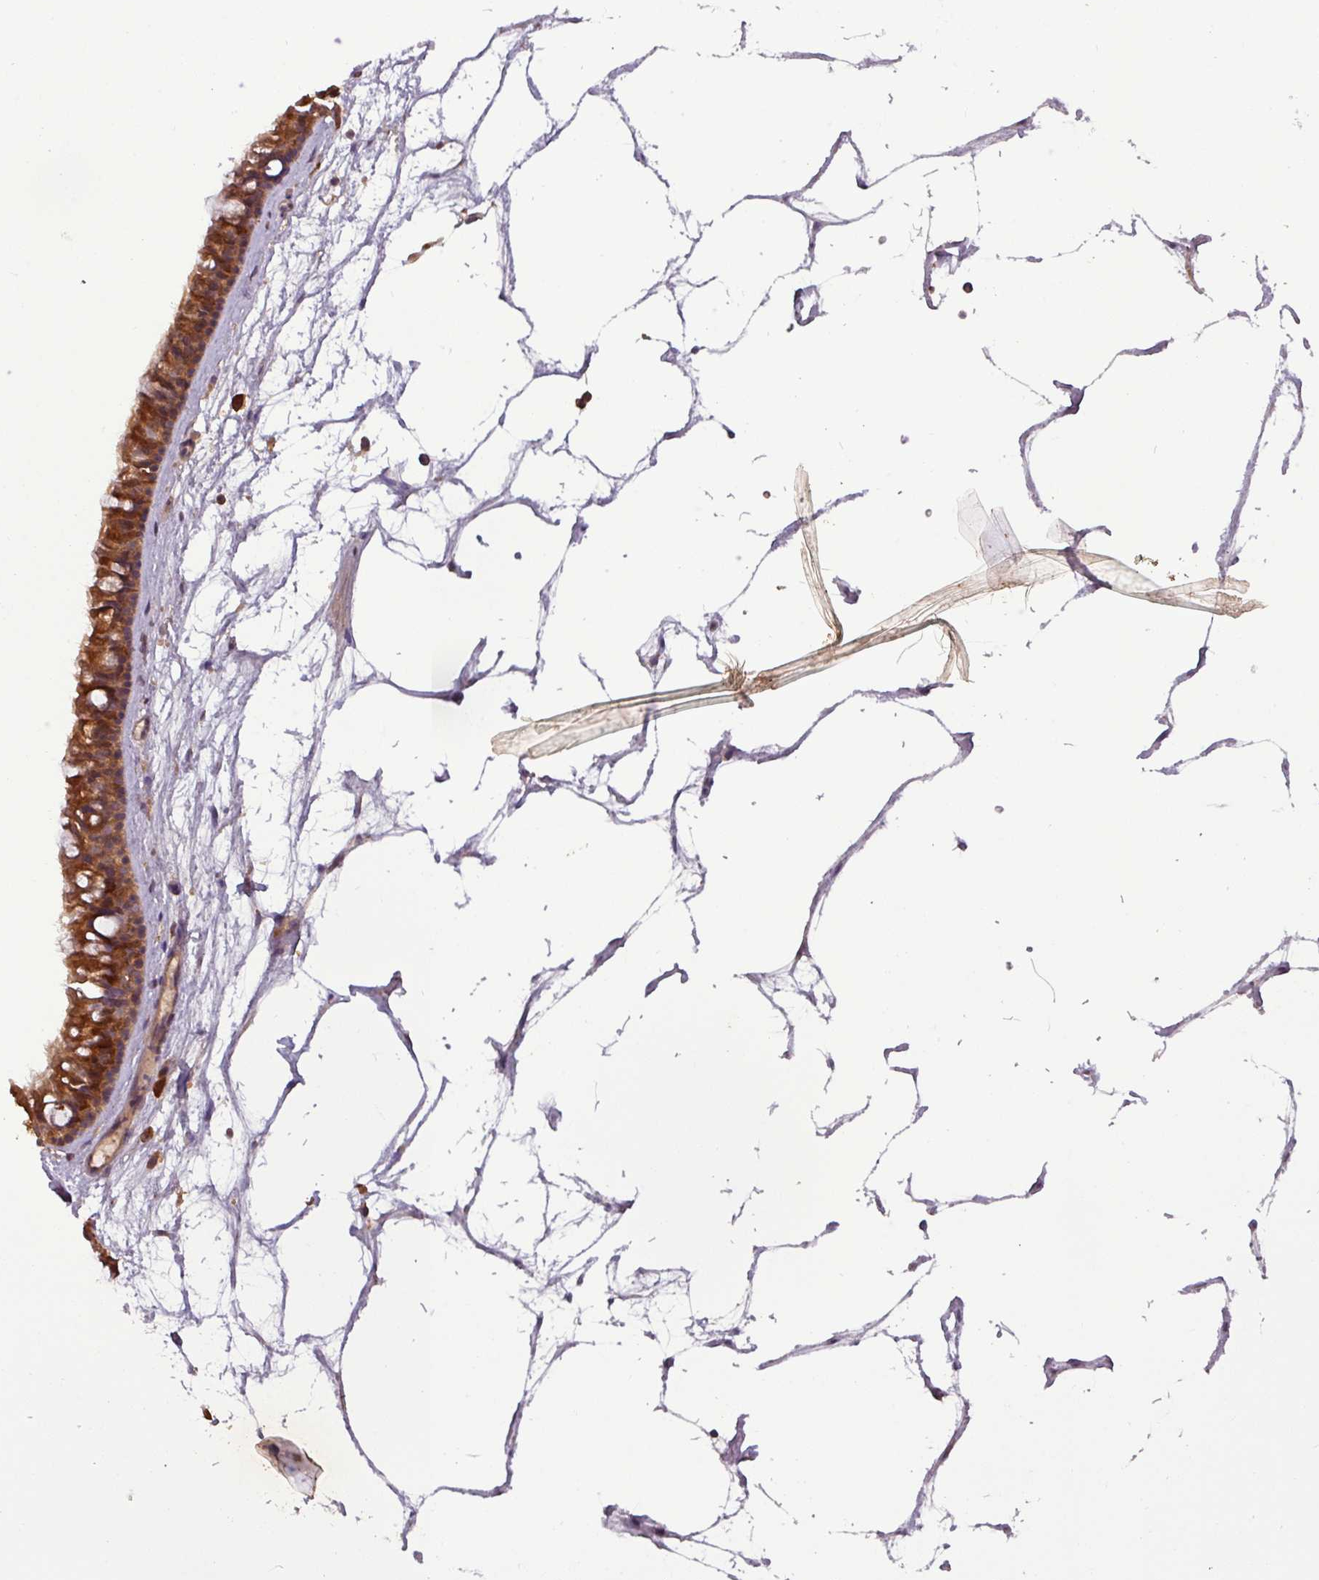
{"staining": {"intensity": "moderate", "quantity": ">75%", "location": "cytoplasmic/membranous"}, "tissue": "nasopharynx", "cell_type": "Respiratory epithelial cells", "image_type": "normal", "snomed": [{"axis": "morphology", "description": "Normal tissue, NOS"}, {"axis": "topography", "description": "Nasopharynx"}], "caption": "DAB (3,3'-diaminobenzidine) immunohistochemical staining of unremarkable human nasopharynx shows moderate cytoplasmic/membranous protein positivity in about >75% of respiratory epithelial cells. Nuclei are stained in blue.", "gene": "NT5C3A", "patient": {"sex": "male", "age": 64}}